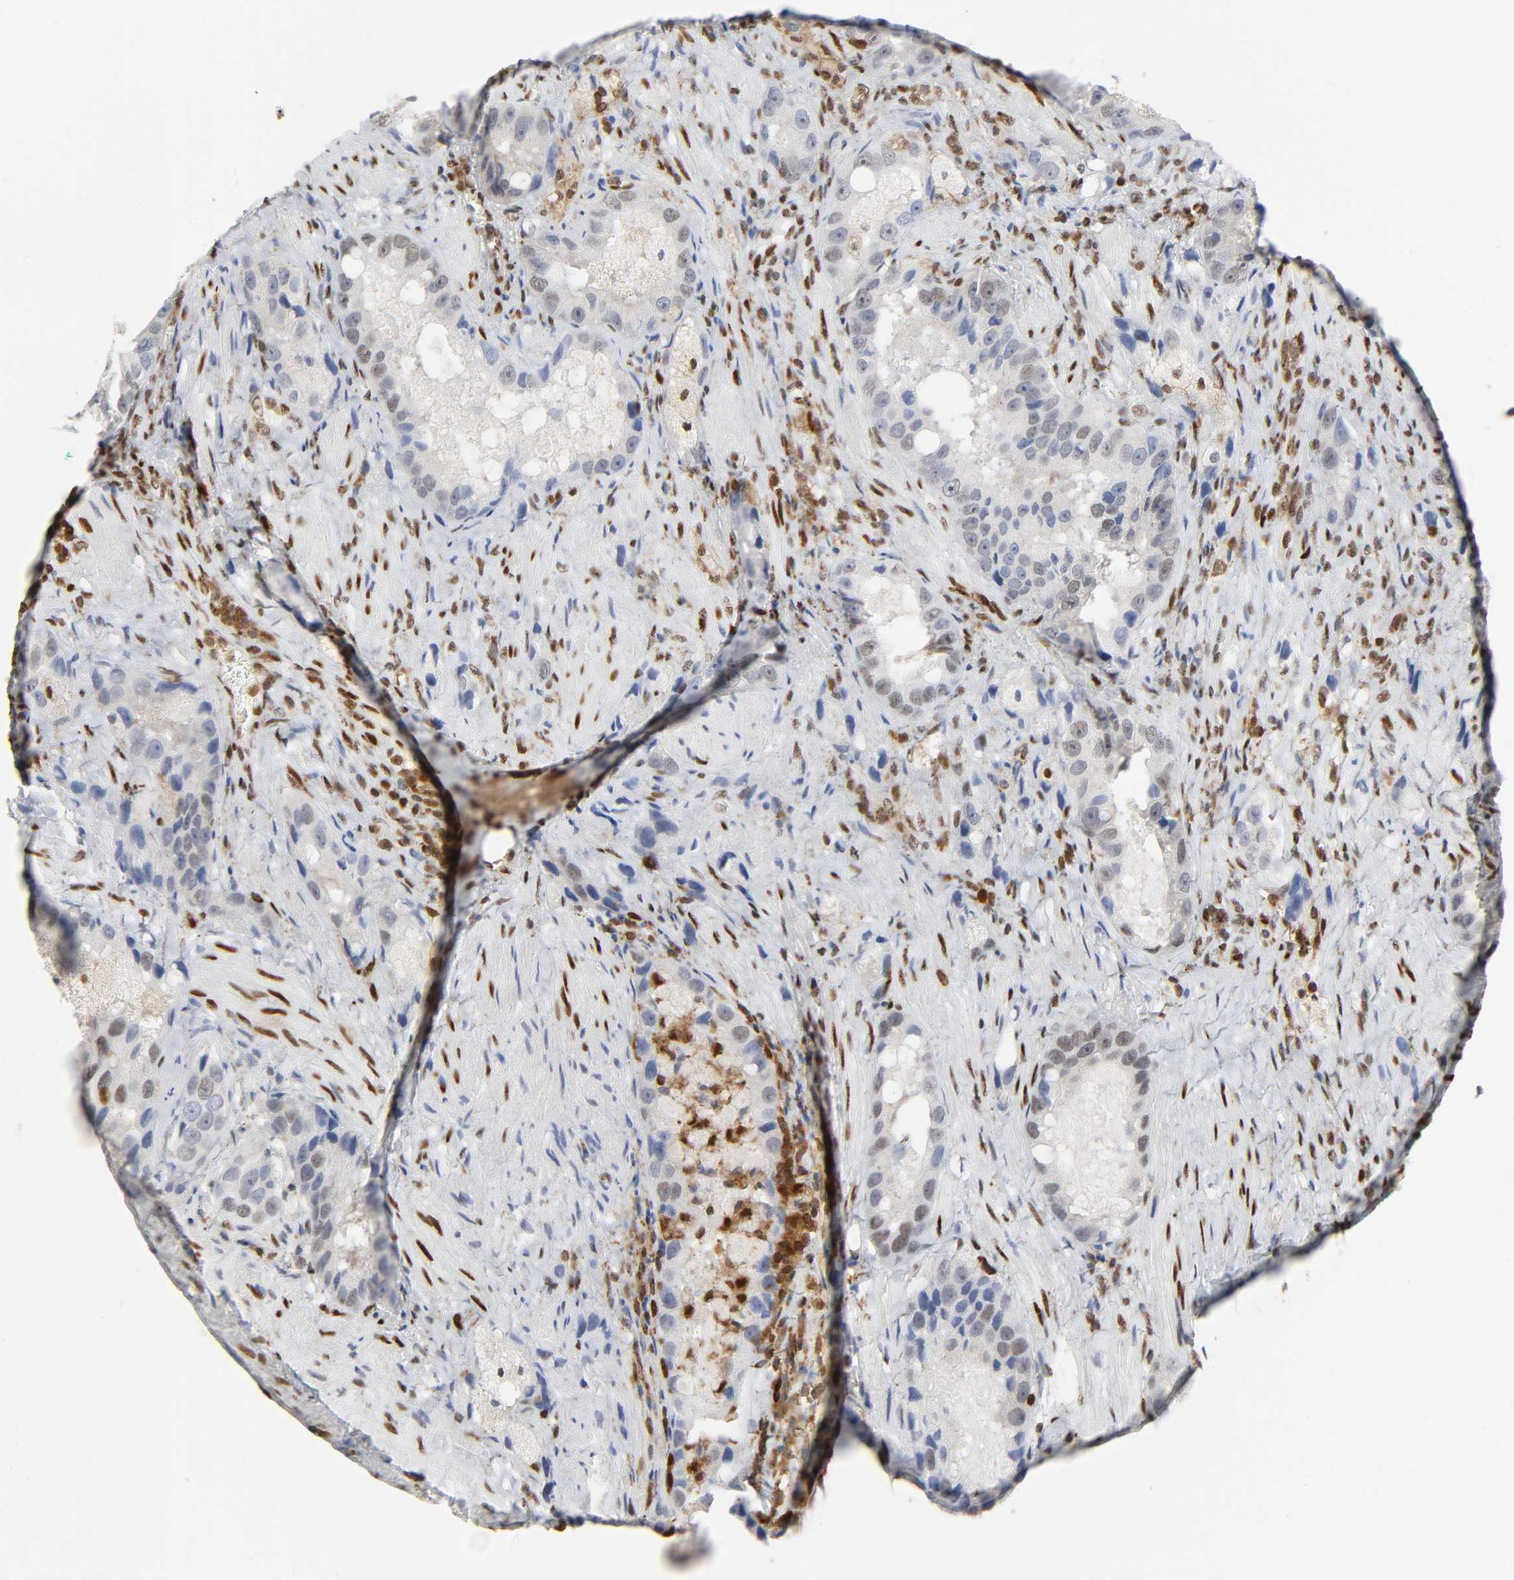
{"staining": {"intensity": "weak", "quantity": "25%-75%", "location": "nuclear"}, "tissue": "prostate cancer", "cell_type": "Tumor cells", "image_type": "cancer", "snomed": [{"axis": "morphology", "description": "Adenocarcinoma, High grade"}, {"axis": "topography", "description": "Prostate"}], "caption": "Weak nuclear protein staining is appreciated in approximately 25%-75% of tumor cells in prostate cancer (adenocarcinoma (high-grade)).", "gene": "WAS", "patient": {"sex": "male", "age": 63}}